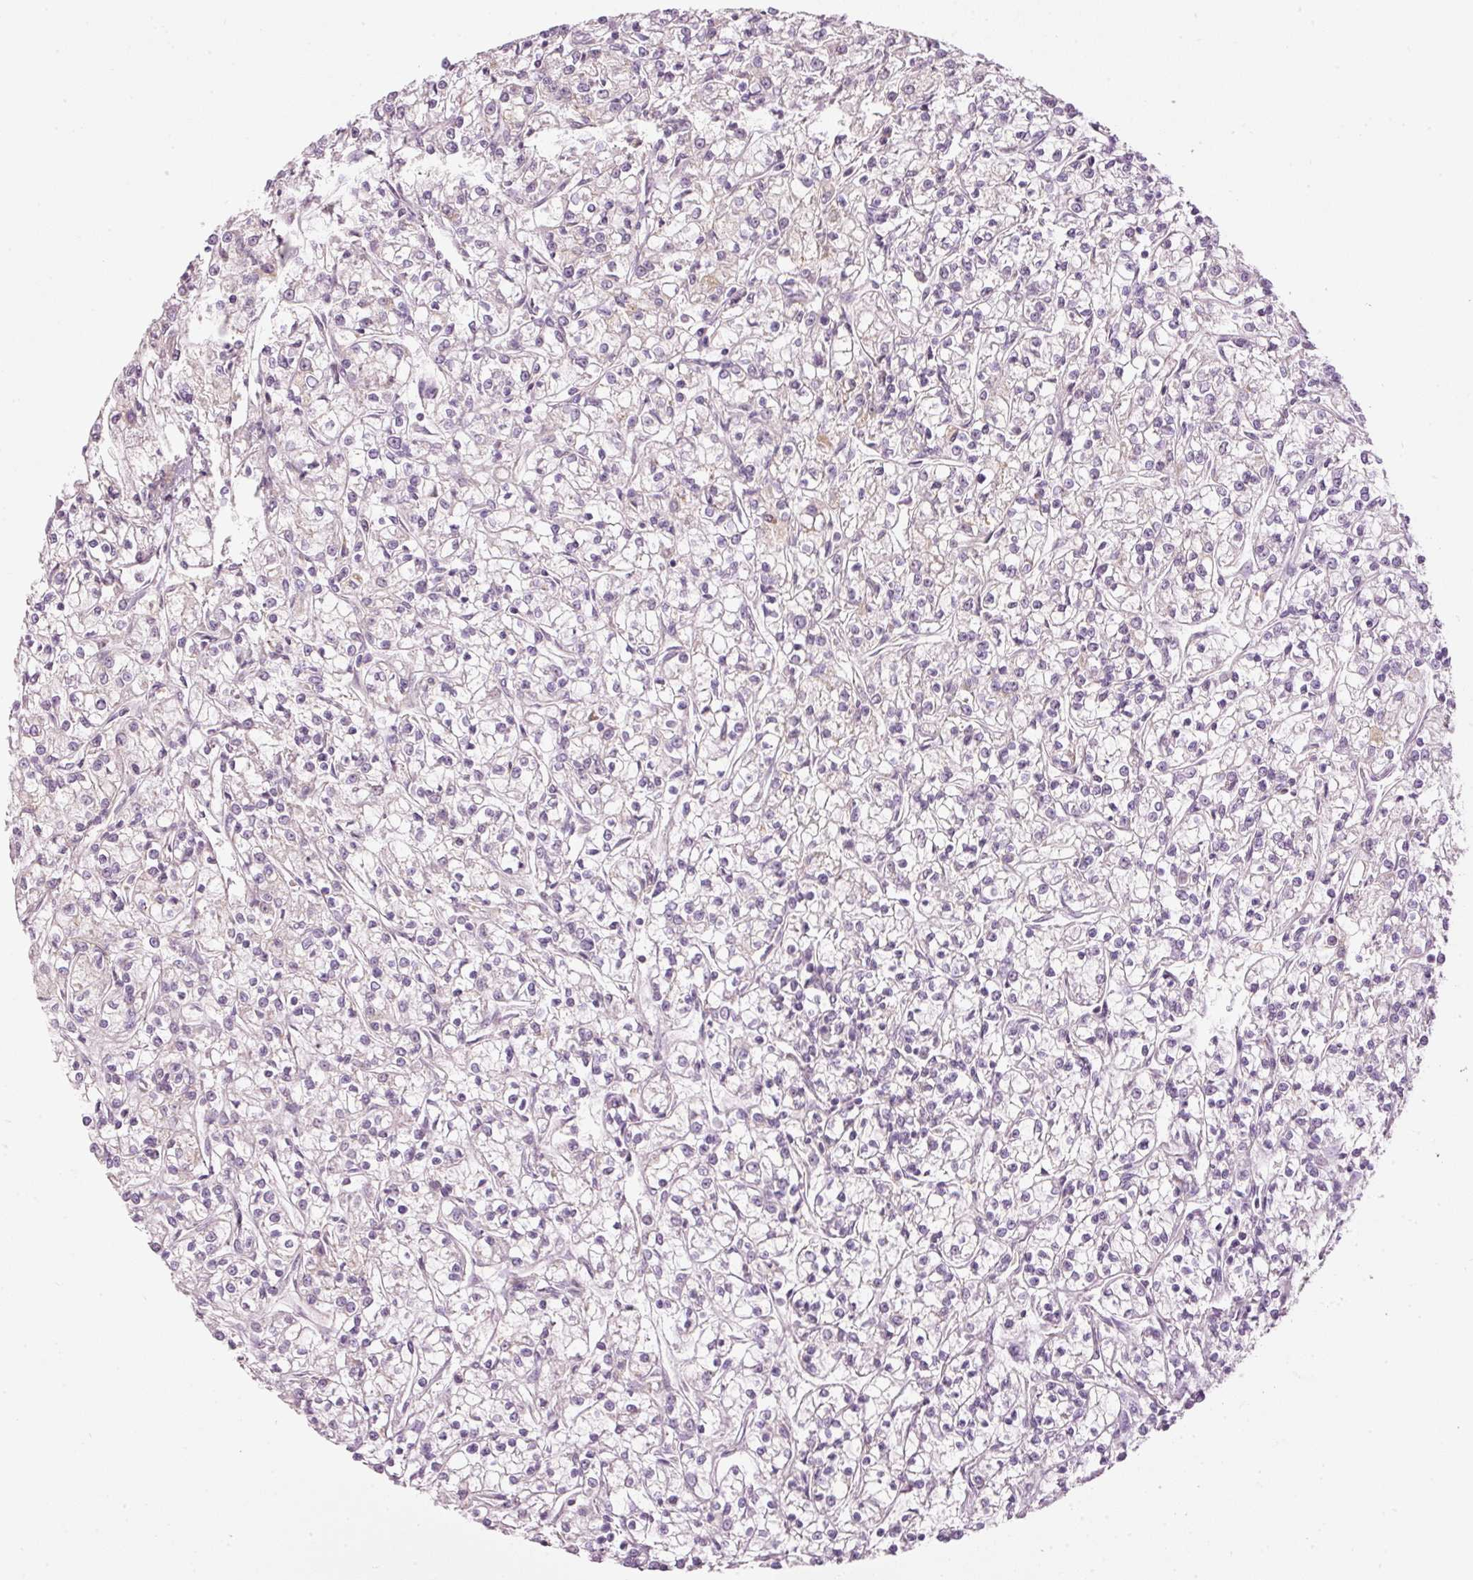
{"staining": {"intensity": "negative", "quantity": "none", "location": "none"}, "tissue": "renal cancer", "cell_type": "Tumor cells", "image_type": "cancer", "snomed": [{"axis": "morphology", "description": "Adenocarcinoma, NOS"}, {"axis": "topography", "description": "Kidney"}], "caption": "Photomicrograph shows no protein staining in tumor cells of renal adenocarcinoma tissue.", "gene": "CDC20B", "patient": {"sex": "female", "age": 59}}